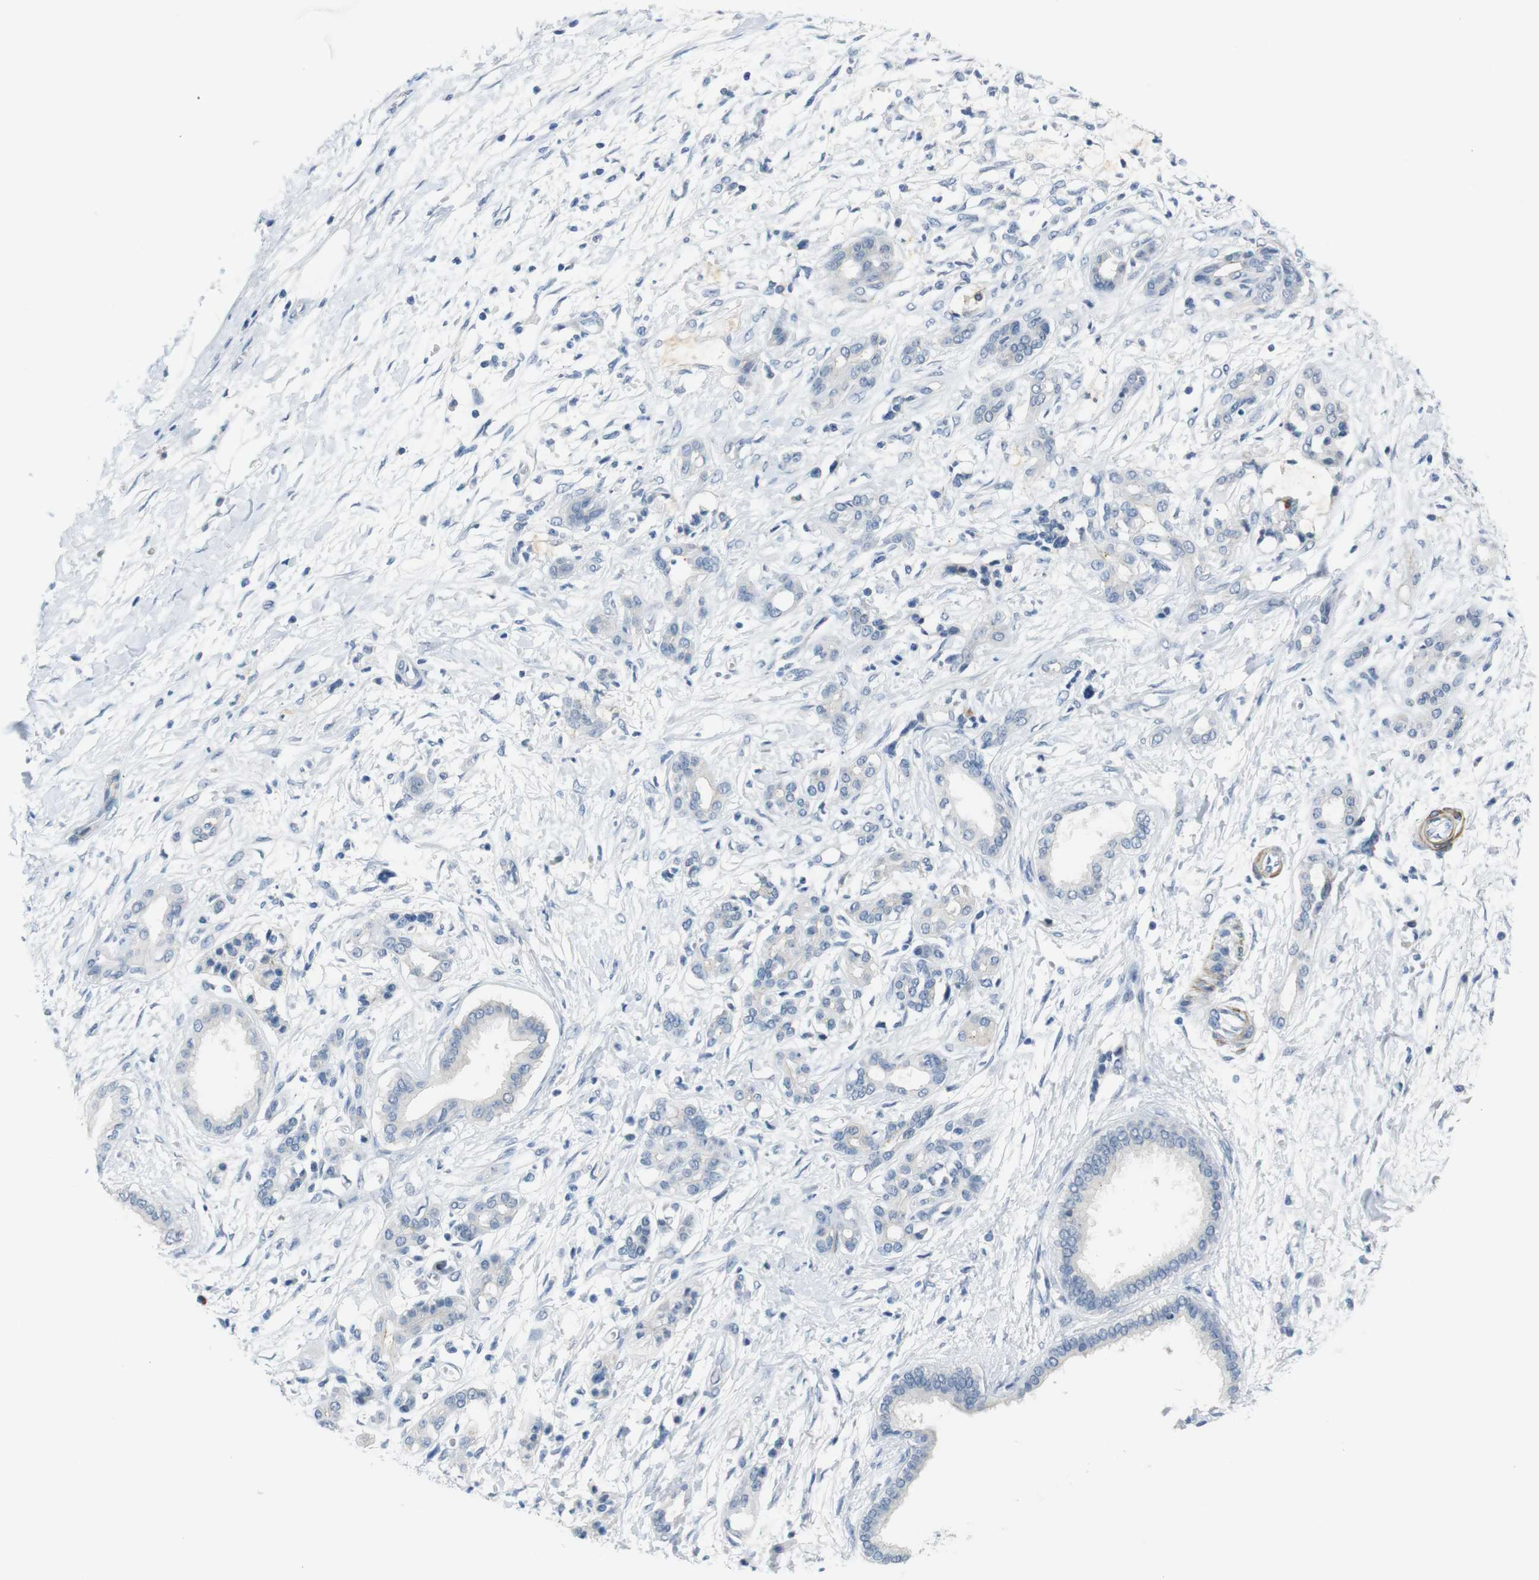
{"staining": {"intensity": "negative", "quantity": "none", "location": "none"}, "tissue": "pancreatic cancer", "cell_type": "Tumor cells", "image_type": "cancer", "snomed": [{"axis": "morphology", "description": "Adenocarcinoma, NOS"}, {"axis": "topography", "description": "Pancreas"}], "caption": "Tumor cells are negative for protein expression in human pancreatic cancer.", "gene": "HRH2", "patient": {"sex": "male", "age": 56}}